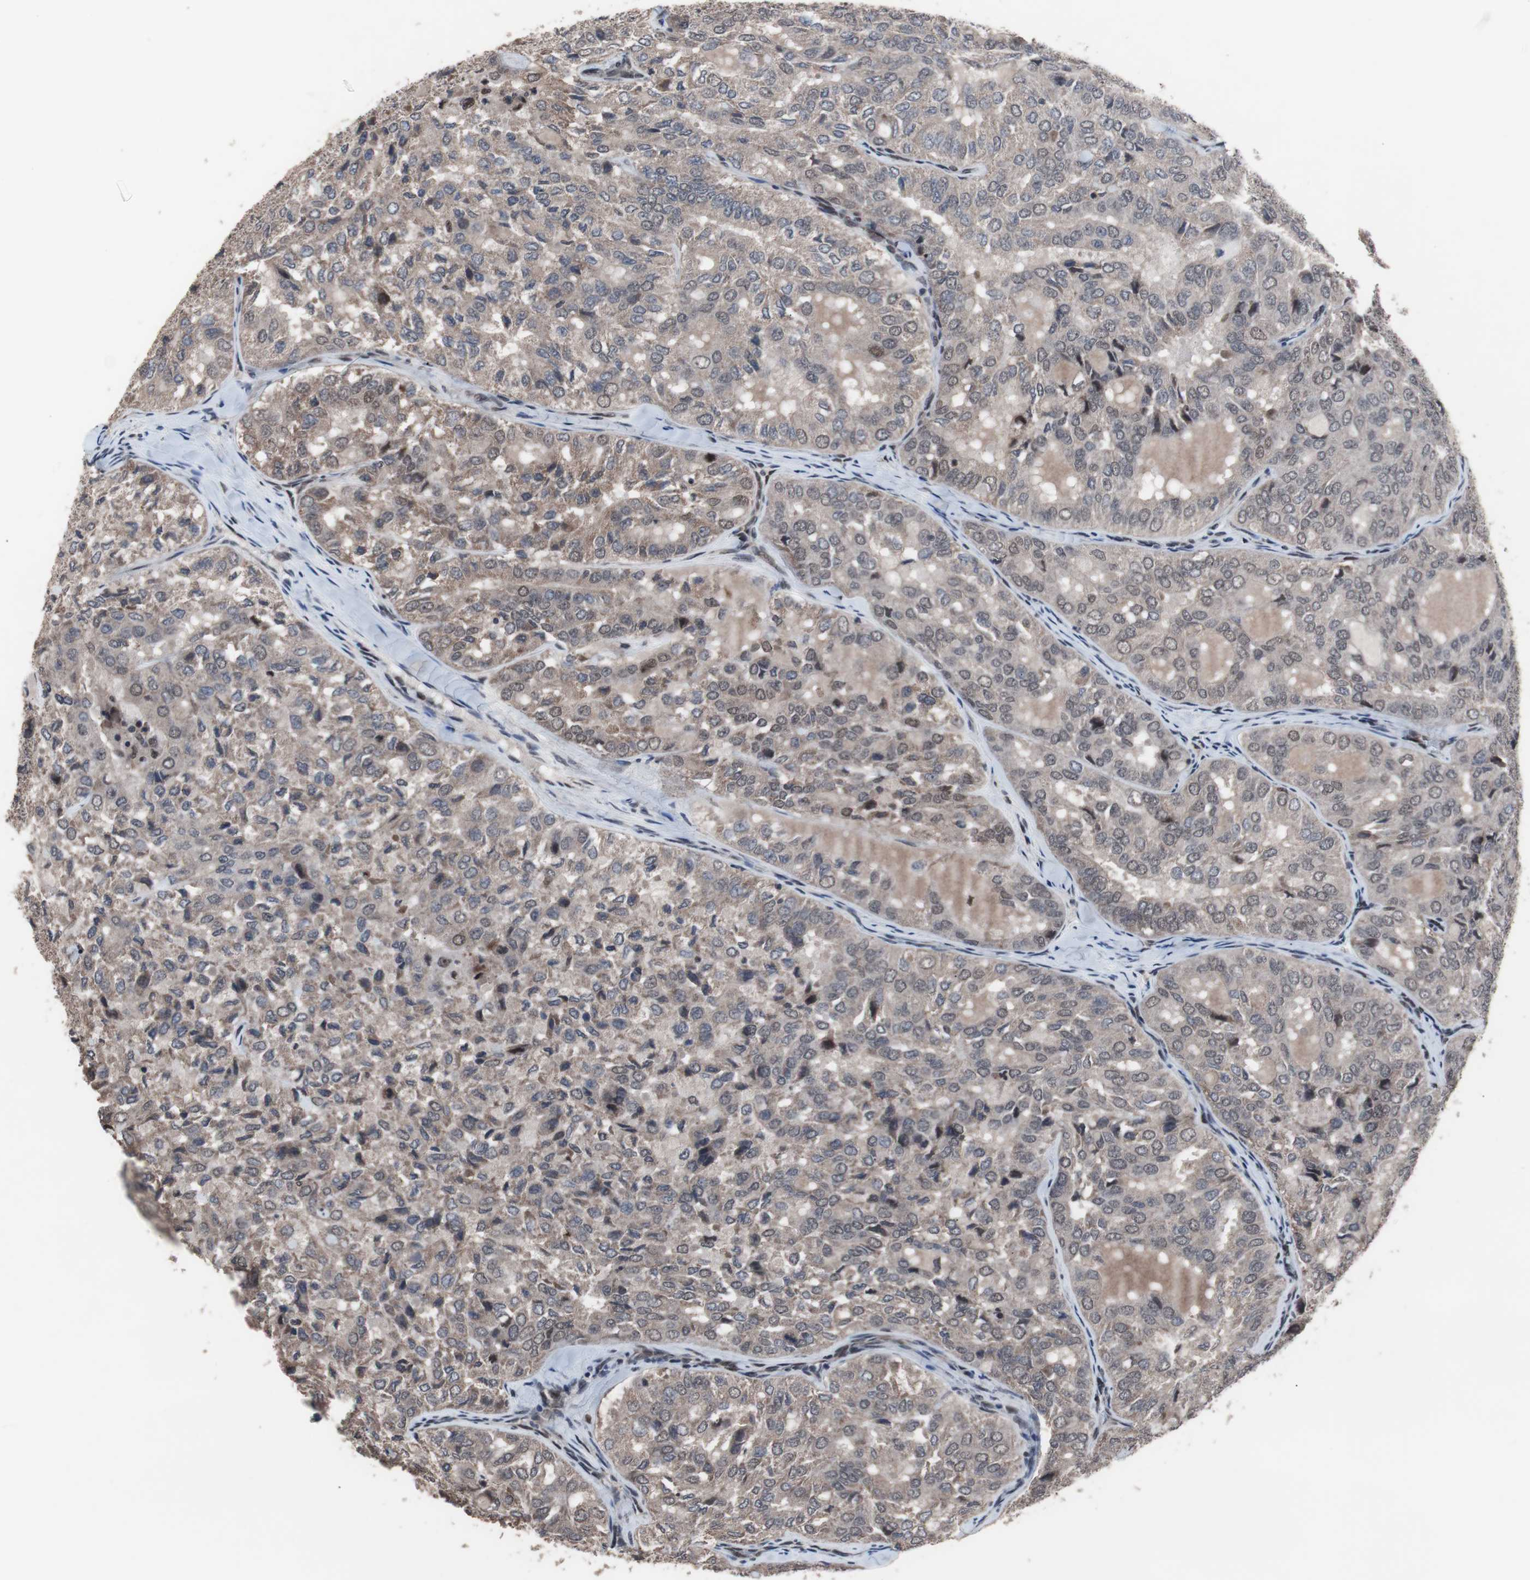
{"staining": {"intensity": "weak", "quantity": "25%-75%", "location": "cytoplasmic/membranous,nuclear"}, "tissue": "thyroid cancer", "cell_type": "Tumor cells", "image_type": "cancer", "snomed": [{"axis": "morphology", "description": "Follicular adenoma carcinoma, NOS"}, {"axis": "topography", "description": "Thyroid gland"}], "caption": "Human thyroid cancer stained with a brown dye shows weak cytoplasmic/membranous and nuclear positive positivity in approximately 25%-75% of tumor cells.", "gene": "GTF2F2", "patient": {"sex": "male", "age": 75}}